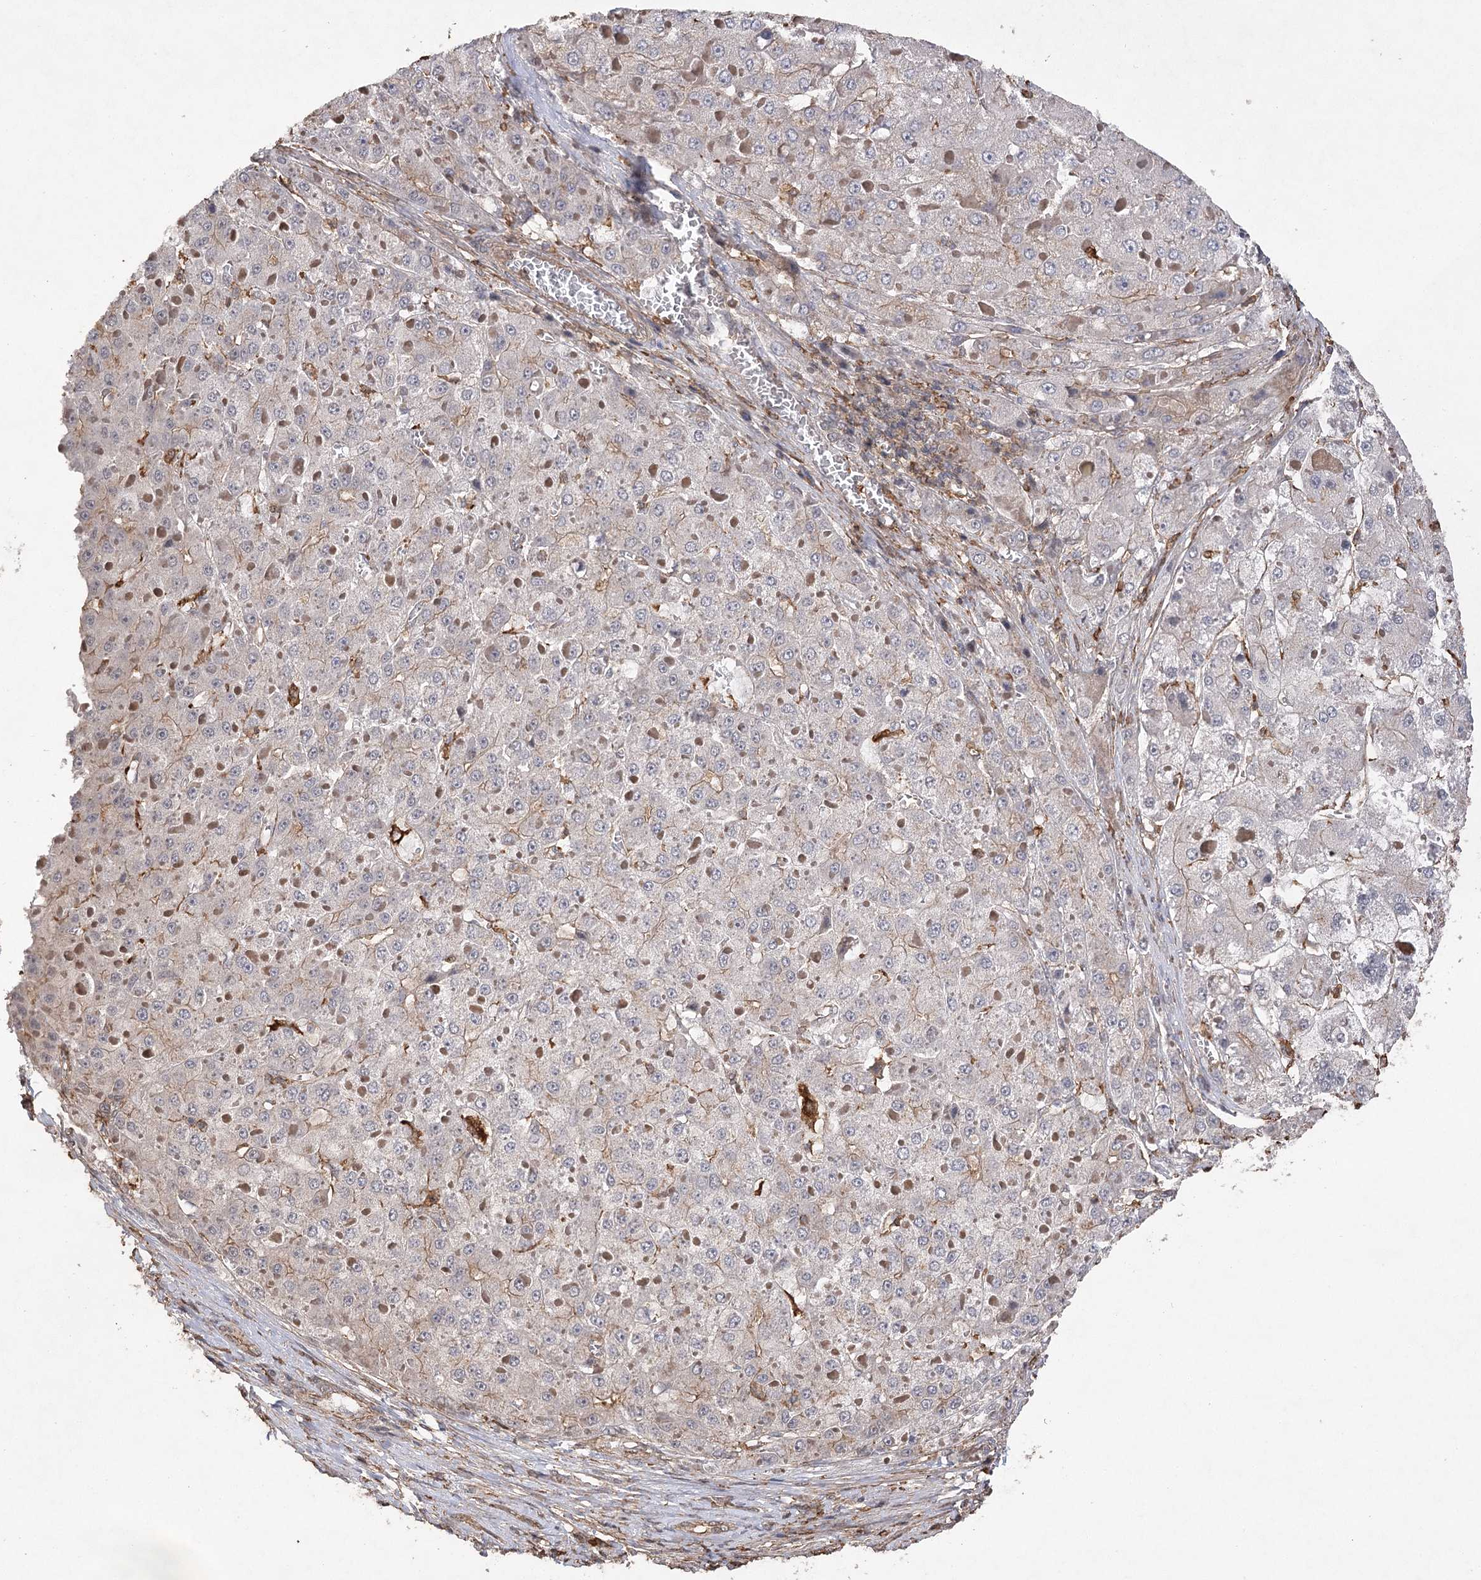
{"staining": {"intensity": "weak", "quantity": "<25%", "location": "cytoplasmic/membranous"}, "tissue": "liver cancer", "cell_type": "Tumor cells", "image_type": "cancer", "snomed": [{"axis": "morphology", "description": "Carcinoma, Hepatocellular, NOS"}, {"axis": "topography", "description": "Liver"}], "caption": "A high-resolution photomicrograph shows immunohistochemistry (IHC) staining of liver cancer, which exhibits no significant positivity in tumor cells. Nuclei are stained in blue.", "gene": "OBSL1", "patient": {"sex": "female", "age": 73}}